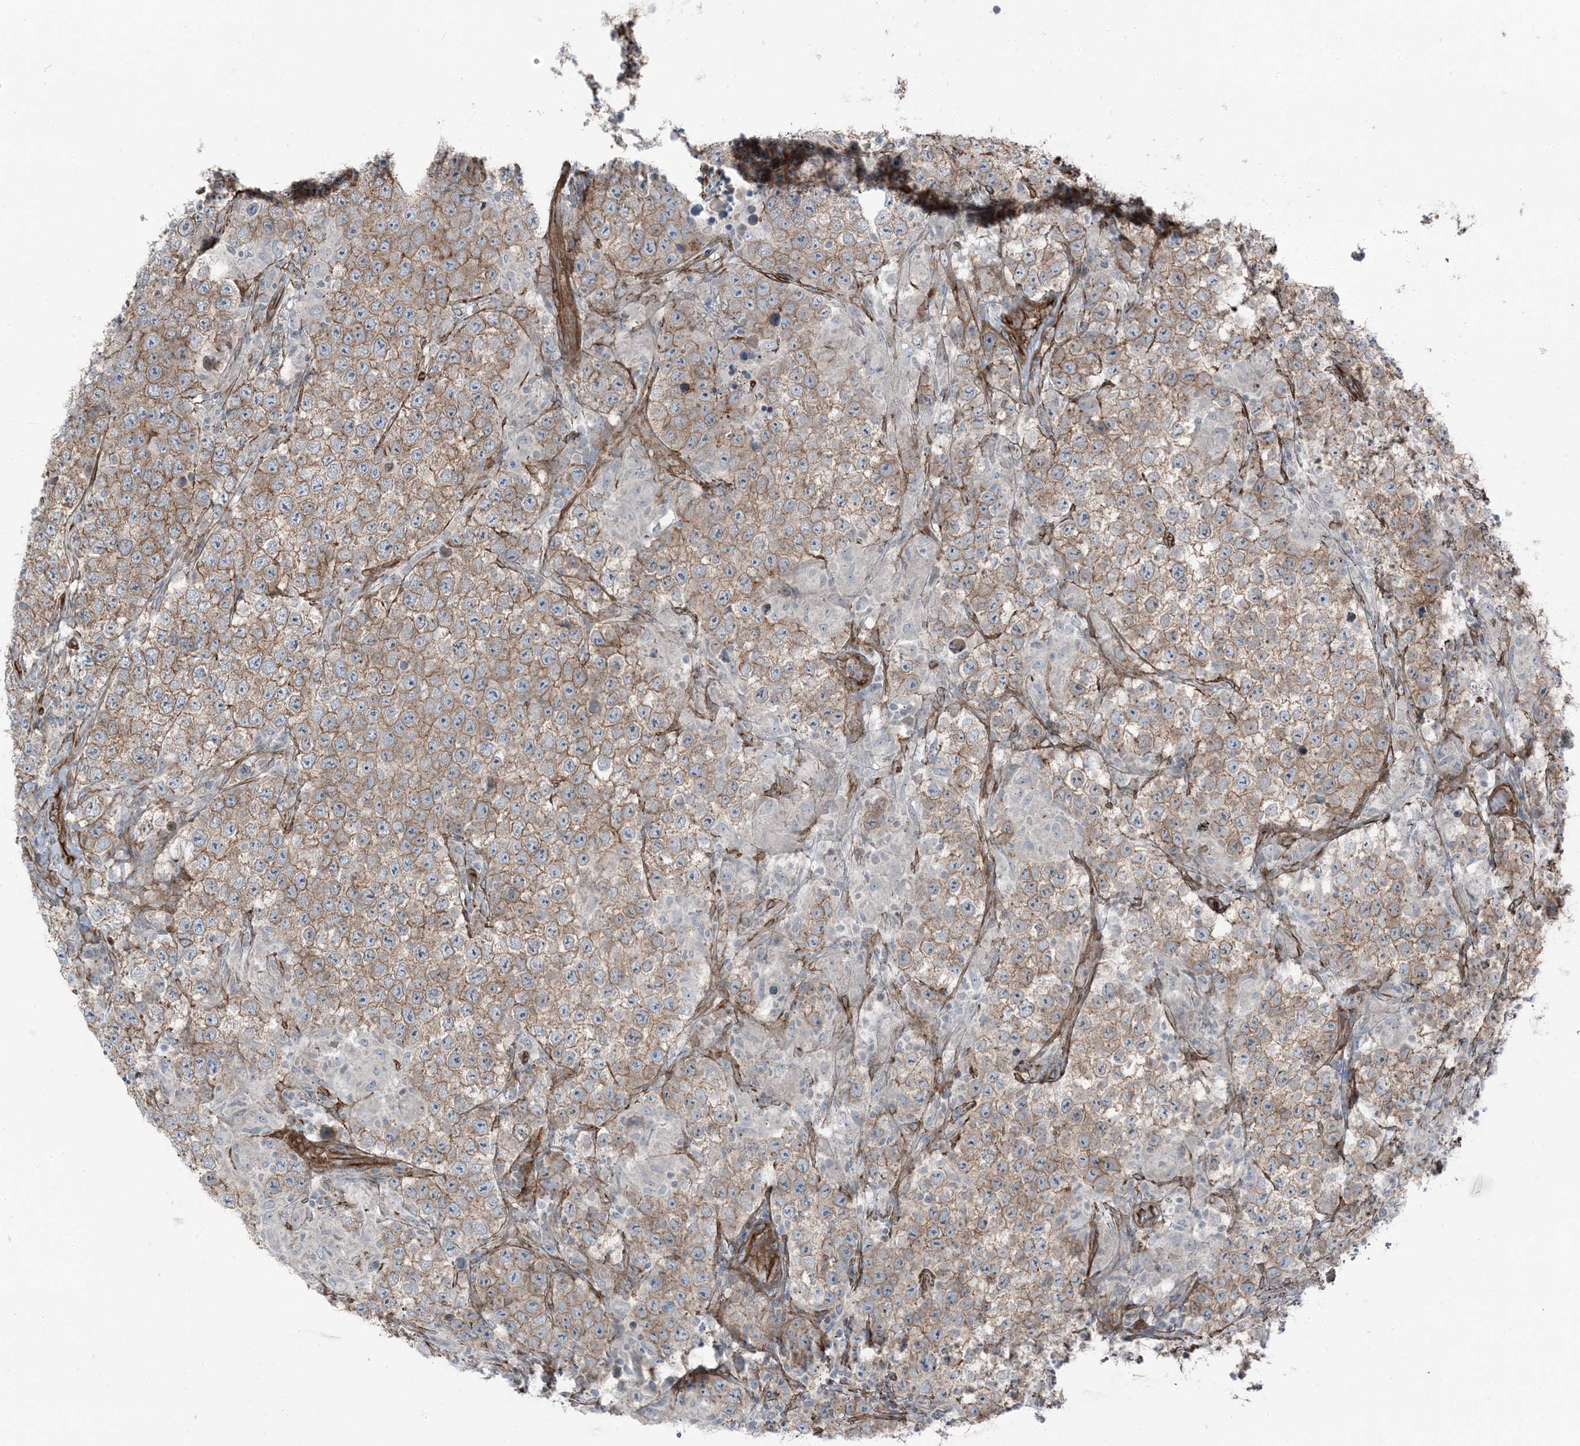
{"staining": {"intensity": "moderate", "quantity": ">75%", "location": "cytoplasmic/membranous"}, "tissue": "testis cancer", "cell_type": "Tumor cells", "image_type": "cancer", "snomed": [{"axis": "morphology", "description": "Normal tissue, NOS"}, {"axis": "morphology", "description": "Urothelial carcinoma, High grade"}, {"axis": "morphology", "description": "Seminoma, NOS"}, {"axis": "morphology", "description": "Carcinoma, Embryonal, NOS"}, {"axis": "topography", "description": "Urinary bladder"}, {"axis": "topography", "description": "Testis"}], "caption": "An immunohistochemistry (IHC) photomicrograph of tumor tissue is shown. Protein staining in brown shows moderate cytoplasmic/membranous positivity in seminoma (testis) within tumor cells.", "gene": "ZFP90", "patient": {"sex": "male", "age": 41}}